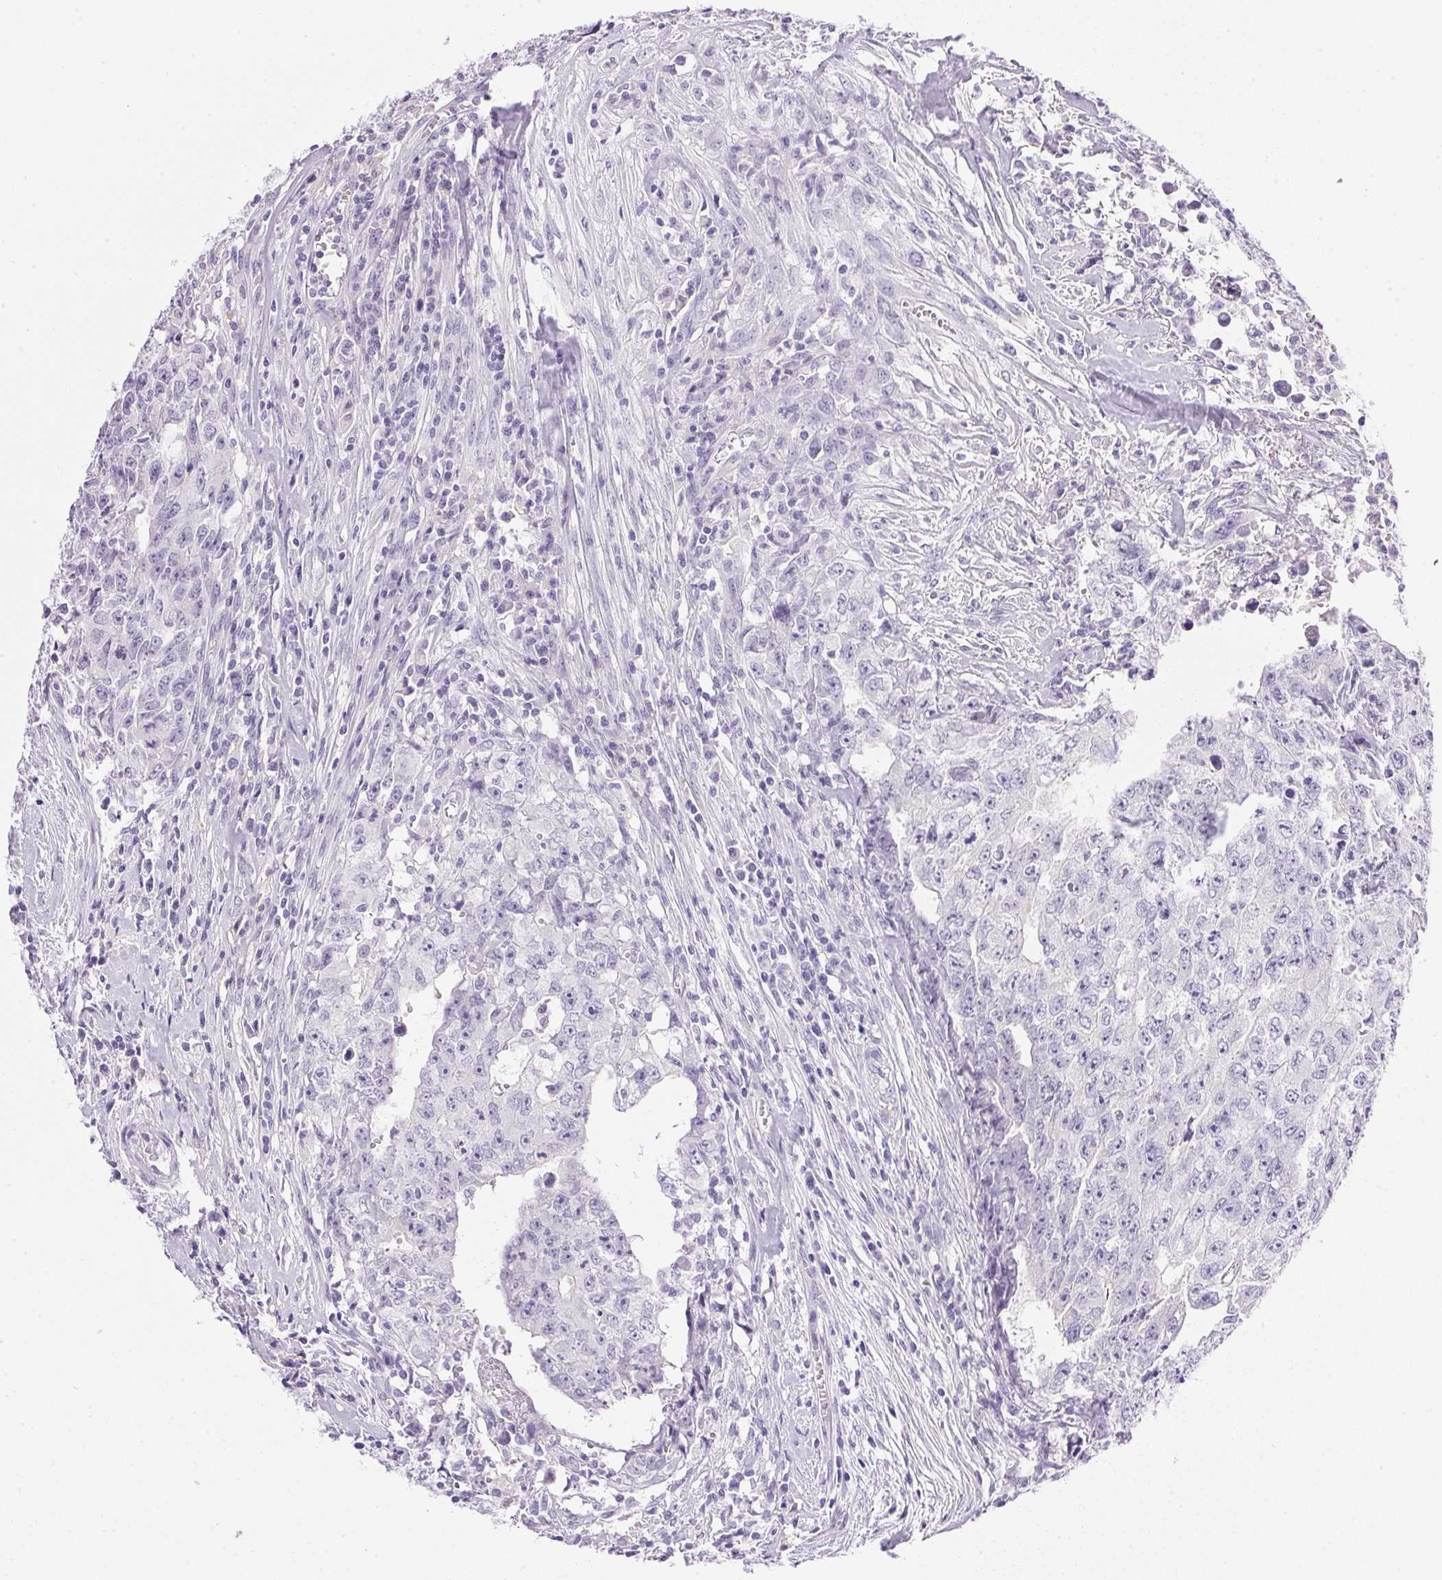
{"staining": {"intensity": "negative", "quantity": "none", "location": "none"}, "tissue": "testis cancer", "cell_type": "Tumor cells", "image_type": "cancer", "snomed": [{"axis": "morphology", "description": "Carcinoma, Embryonal, NOS"}, {"axis": "morphology", "description": "Teratoma, malignant, NOS"}, {"axis": "topography", "description": "Testis"}], "caption": "DAB (3,3'-diaminobenzidine) immunohistochemical staining of testis embryonal carcinoma reveals no significant staining in tumor cells. Brightfield microscopy of immunohistochemistry (IHC) stained with DAB (3,3'-diaminobenzidine) (brown) and hematoxylin (blue), captured at high magnification.", "gene": "ATP6V0A4", "patient": {"sex": "male", "age": 24}}